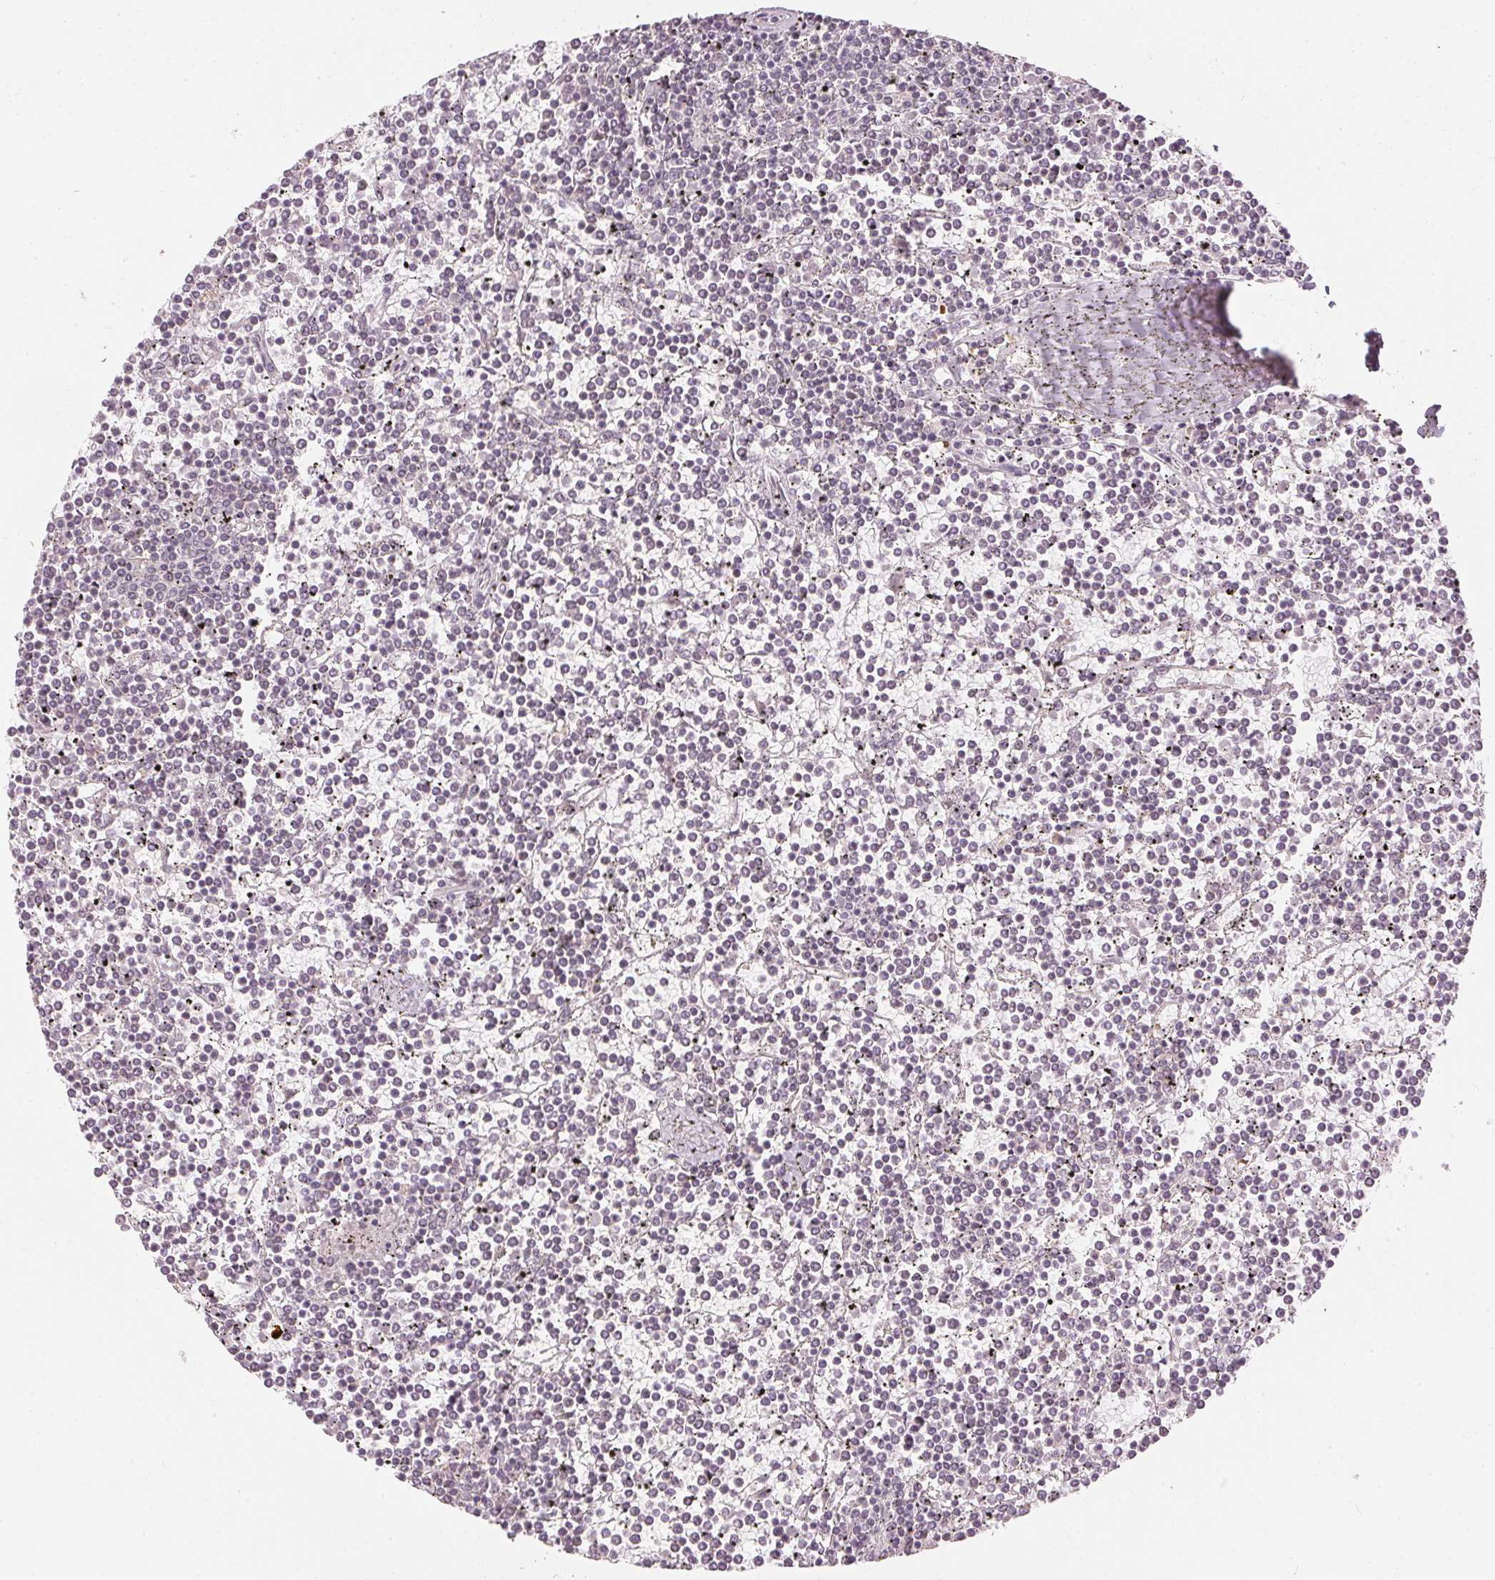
{"staining": {"intensity": "negative", "quantity": "none", "location": "none"}, "tissue": "lymphoma", "cell_type": "Tumor cells", "image_type": "cancer", "snomed": [{"axis": "morphology", "description": "Malignant lymphoma, non-Hodgkin's type, Low grade"}, {"axis": "topography", "description": "Spleen"}], "caption": "Human low-grade malignant lymphoma, non-Hodgkin's type stained for a protein using IHC displays no expression in tumor cells.", "gene": "SLC39A3", "patient": {"sex": "female", "age": 19}}